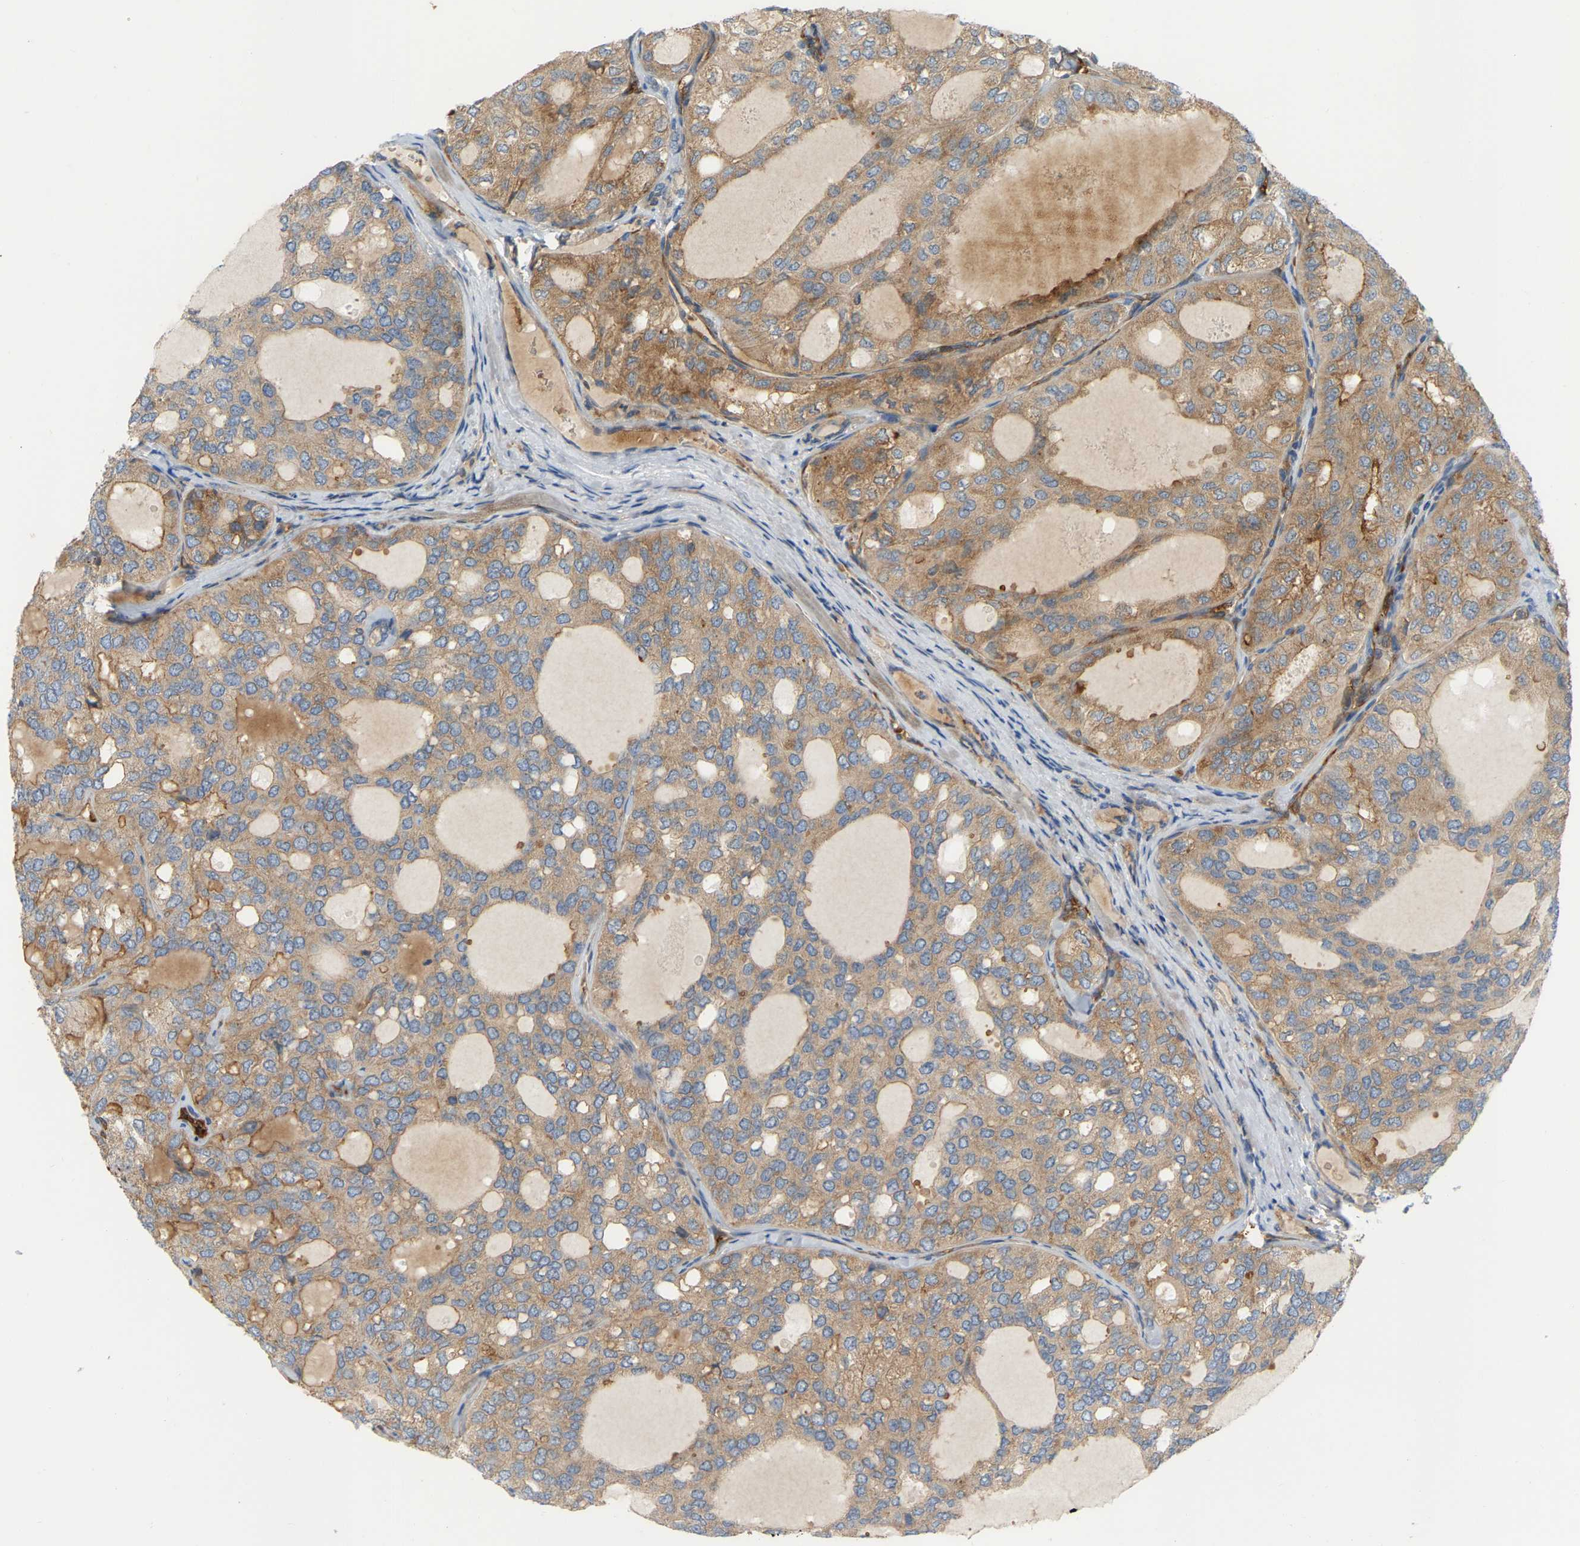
{"staining": {"intensity": "moderate", "quantity": ">75%", "location": "cytoplasmic/membranous"}, "tissue": "thyroid cancer", "cell_type": "Tumor cells", "image_type": "cancer", "snomed": [{"axis": "morphology", "description": "Follicular adenoma carcinoma, NOS"}, {"axis": "topography", "description": "Thyroid gland"}], "caption": "Approximately >75% of tumor cells in thyroid follicular adenoma carcinoma show moderate cytoplasmic/membranous protein expression as visualized by brown immunohistochemical staining.", "gene": "AKAP13", "patient": {"sex": "male", "age": 75}}